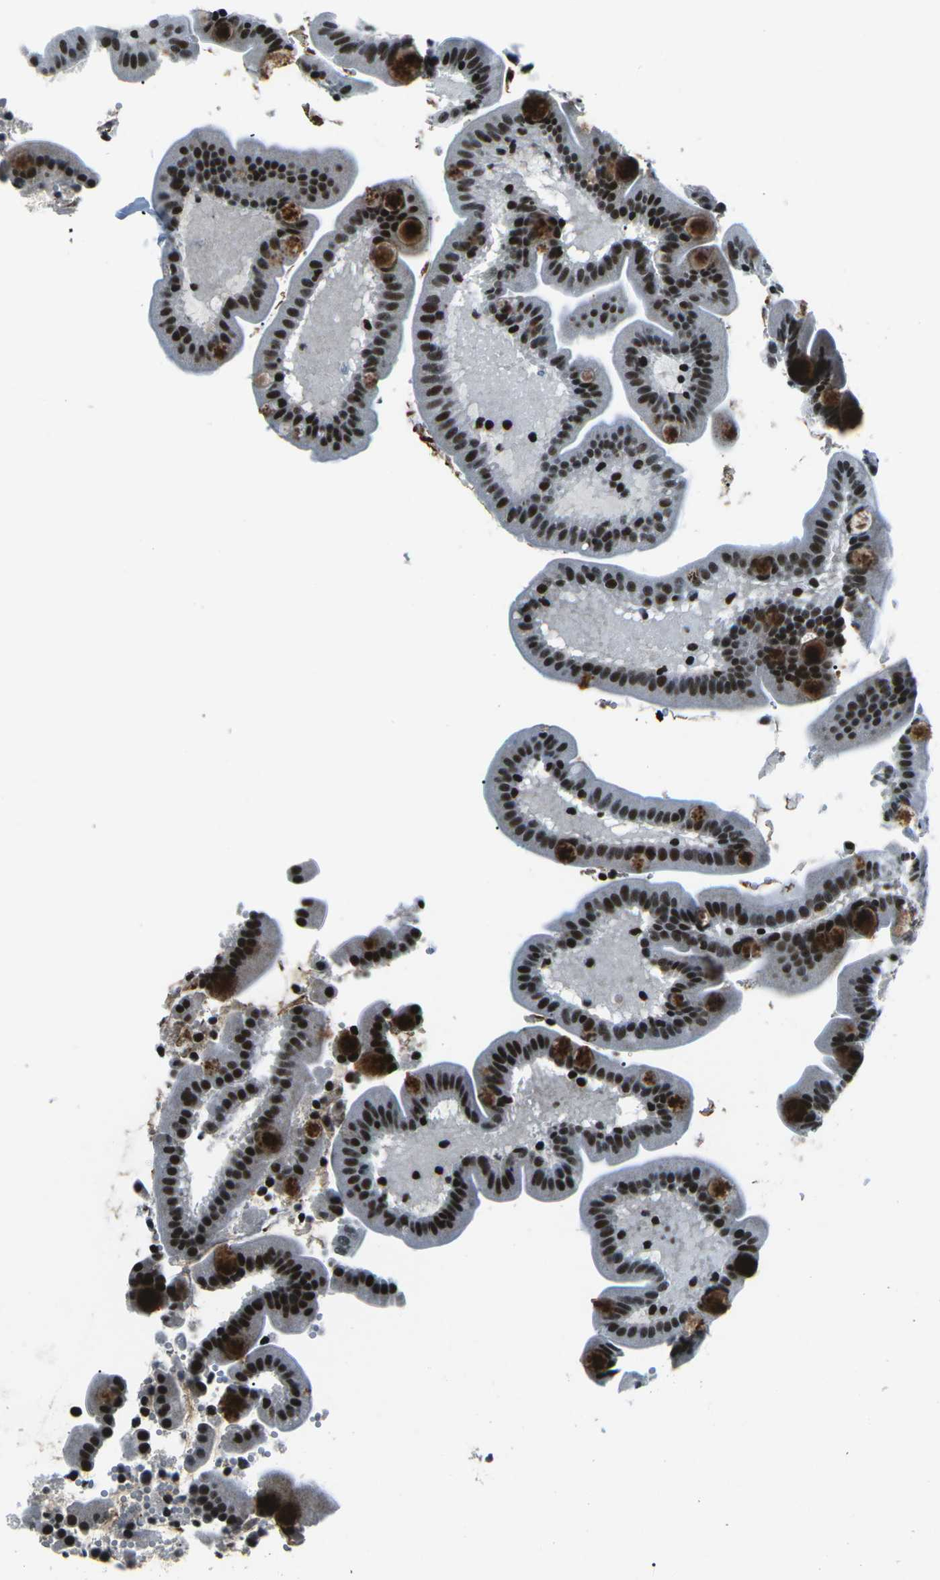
{"staining": {"intensity": "strong", "quantity": ">75%", "location": "cytoplasmic/membranous,nuclear"}, "tissue": "duodenum", "cell_type": "Glandular cells", "image_type": "normal", "snomed": [{"axis": "morphology", "description": "Normal tissue, NOS"}, {"axis": "topography", "description": "Duodenum"}], "caption": "Duodenum stained with a brown dye exhibits strong cytoplasmic/membranous,nuclear positive staining in about >75% of glandular cells.", "gene": "RBL2", "patient": {"sex": "male", "age": 54}}